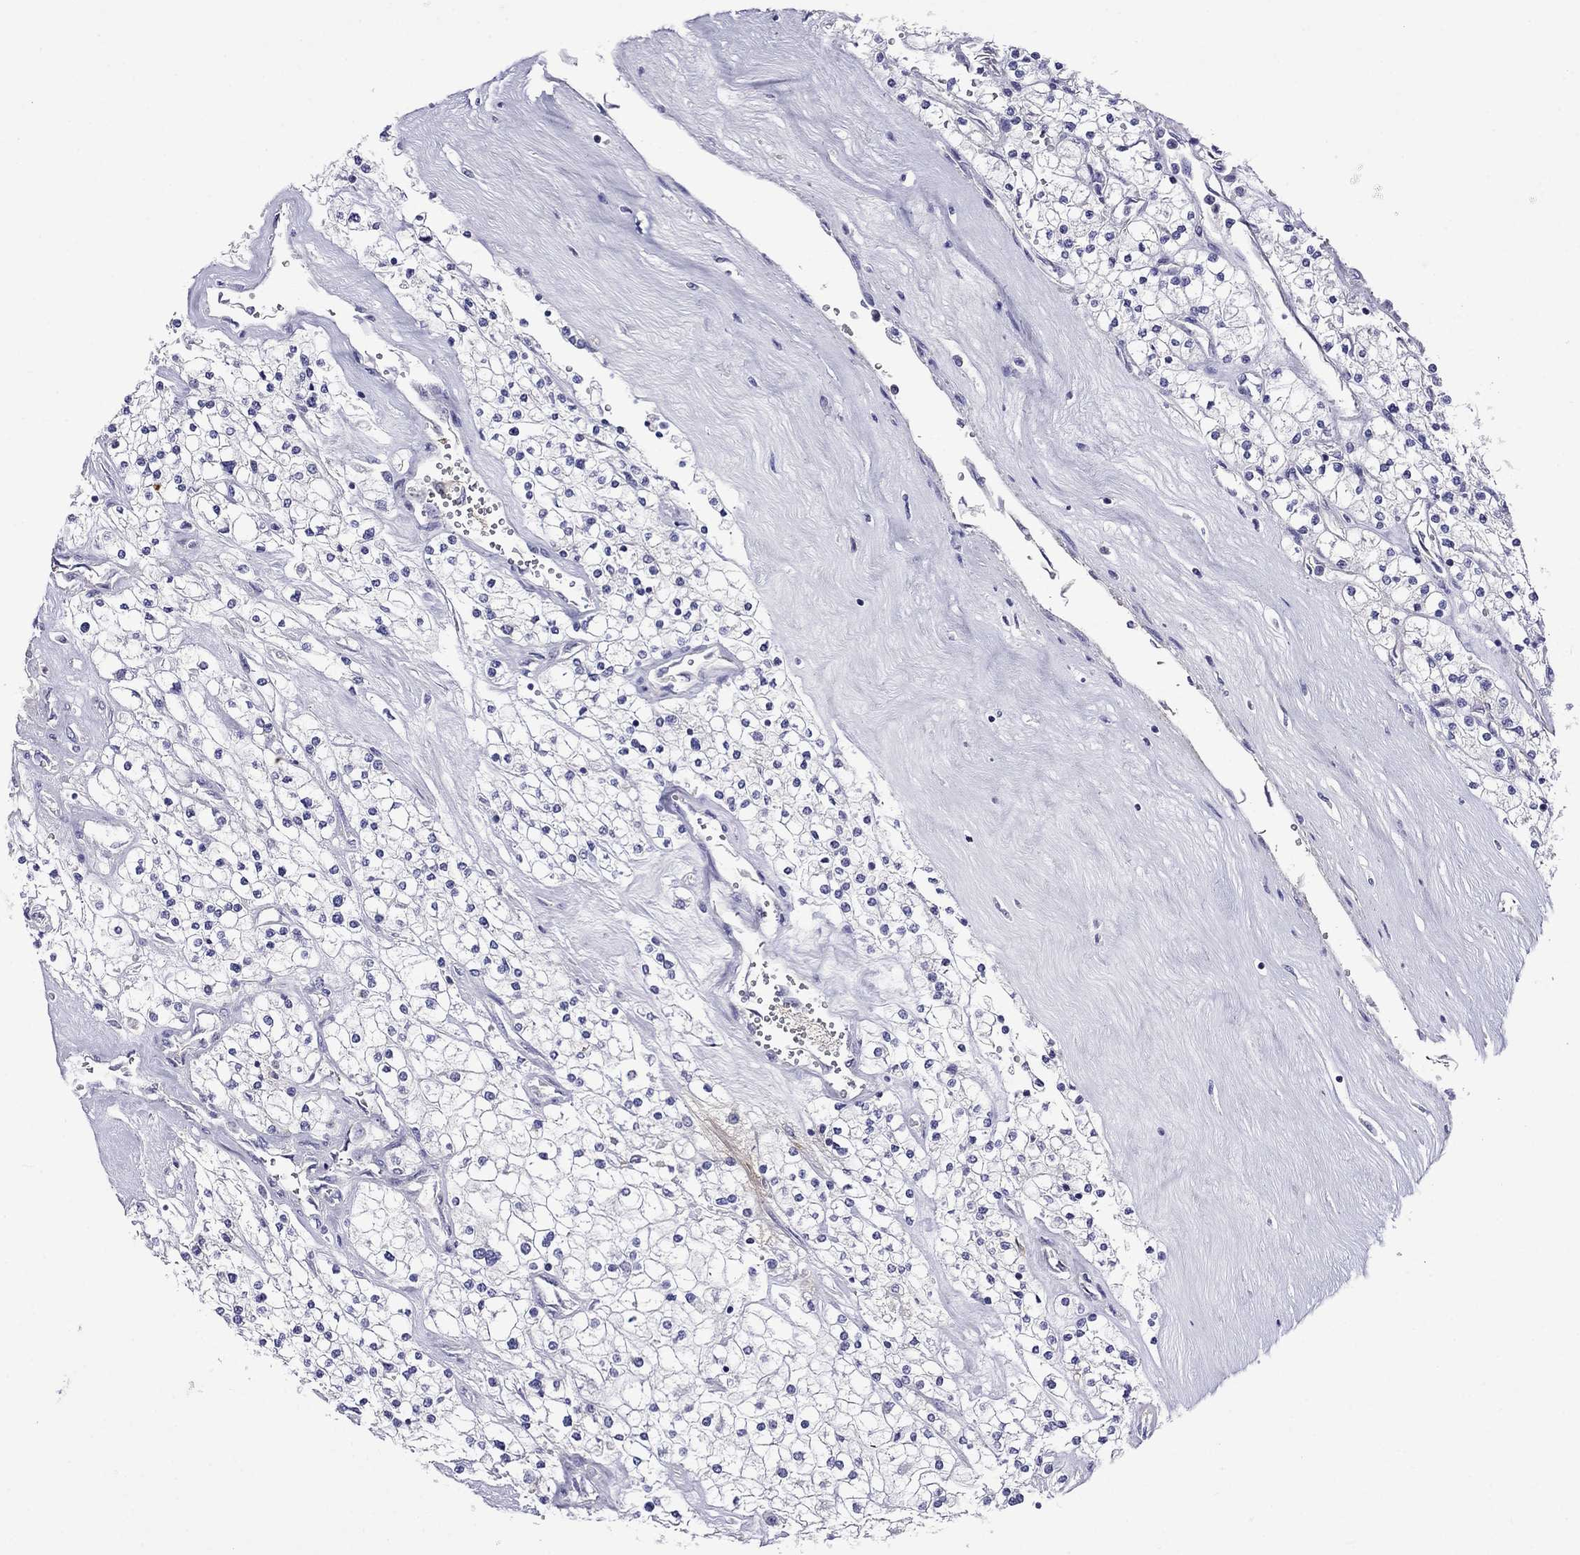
{"staining": {"intensity": "negative", "quantity": "none", "location": "none"}, "tissue": "renal cancer", "cell_type": "Tumor cells", "image_type": "cancer", "snomed": [{"axis": "morphology", "description": "Adenocarcinoma, NOS"}, {"axis": "topography", "description": "Kidney"}], "caption": "This is a micrograph of immunohistochemistry (IHC) staining of renal cancer, which shows no expression in tumor cells. (Stains: DAB (3,3'-diaminobenzidine) immunohistochemistry (IHC) with hematoxylin counter stain, Microscopy: brightfield microscopy at high magnification).", "gene": "STAR", "patient": {"sex": "male", "age": 80}}